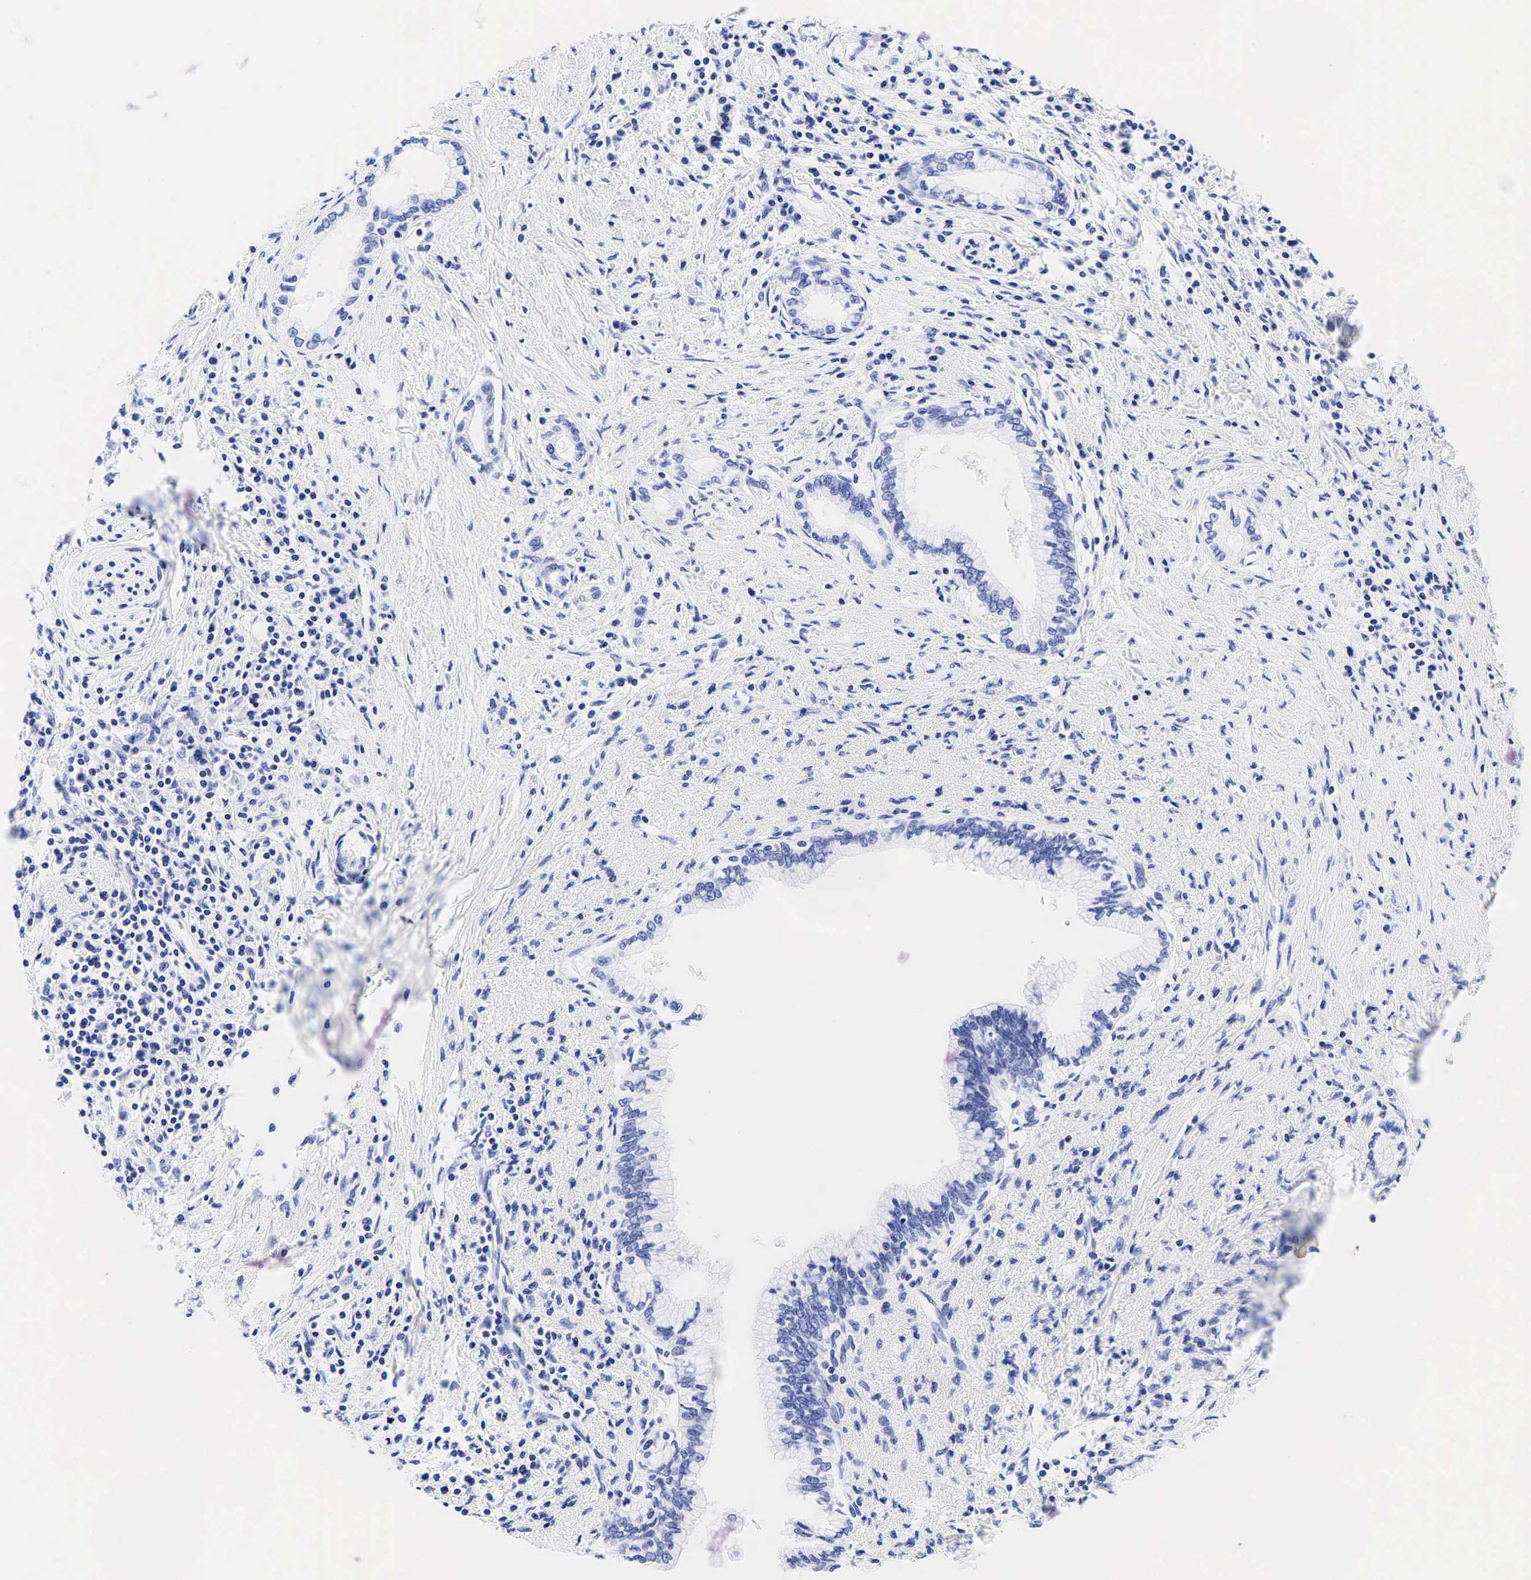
{"staining": {"intensity": "negative", "quantity": "none", "location": "none"}, "tissue": "pancreatic cancer", "cell_type": "Tumor cells", "image_type": "cancer", "snomed": [{"axis": "morphology", "description": "Adenocarcinoma, NOS"}, {"axis": "topography", "description": "Pancreas"}], "caption": "Human pancreatic adenocarcinoma stained for a protein using IHC displays no staining in tumor cells.", "gene": "ESR1", "patient": {"sex": "female", "age": 64}}